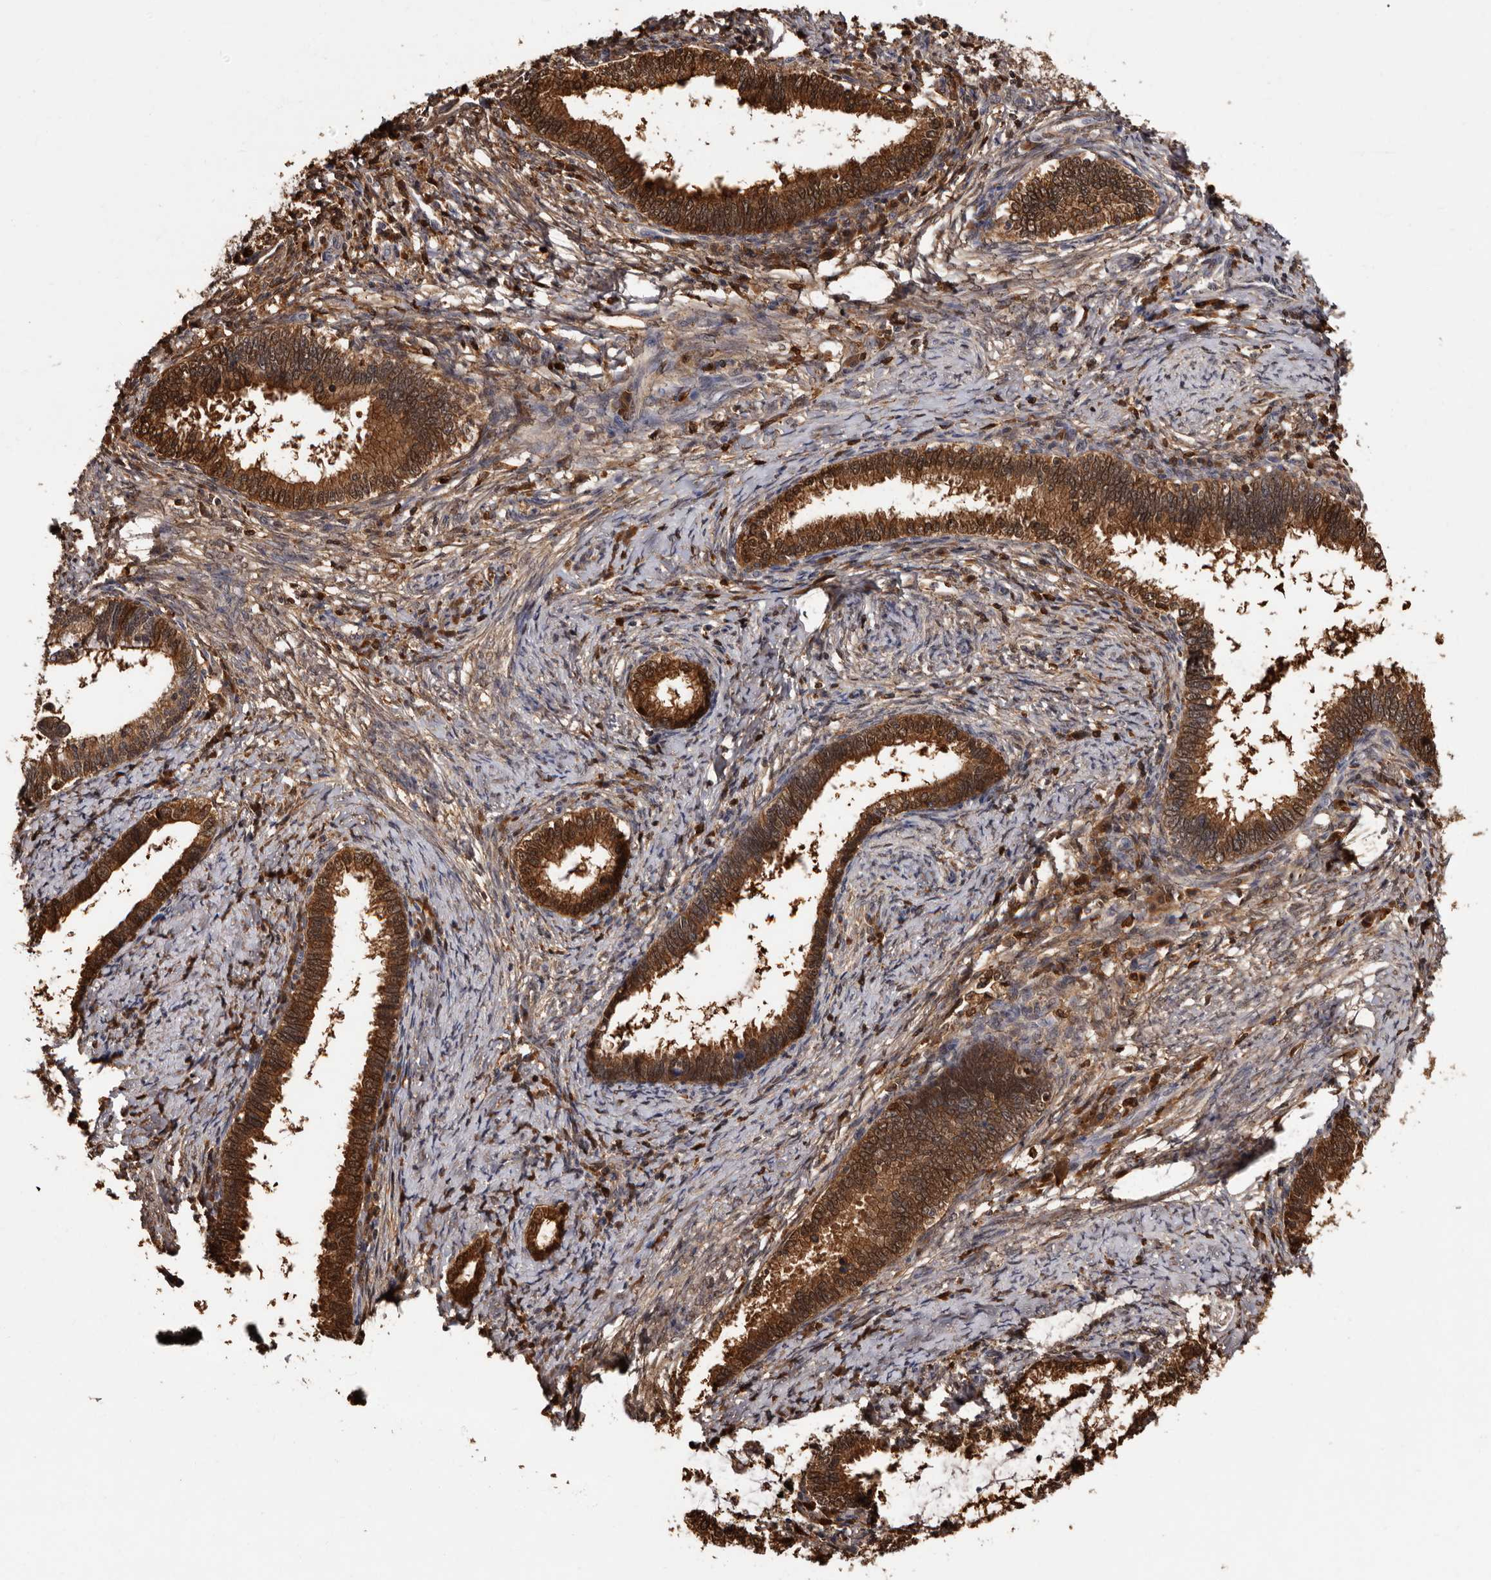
{"staining": {"intensity": "strong", "quantity": ">75%", "location": "cytoplasmic/membranous,nuclear"}, "tissue": "cervical cancer", "cell_type": "Tumor cells", "image_type": "cancer", "snomed": [{"axis": "morphology", "description": "Adenocarcinoma, NOS"}, {"axis": "topography", "description": "Cervix"}], "caption": "Immunohistochemical staining of human cervical cancer (adenocarcinoma) displays high levels of strong cytoplasmic/membranous and nuclear positivity in about >75% of tumor cells.", "gene": "DNPH1", "patient": {"sex": "female", "age": 36}}